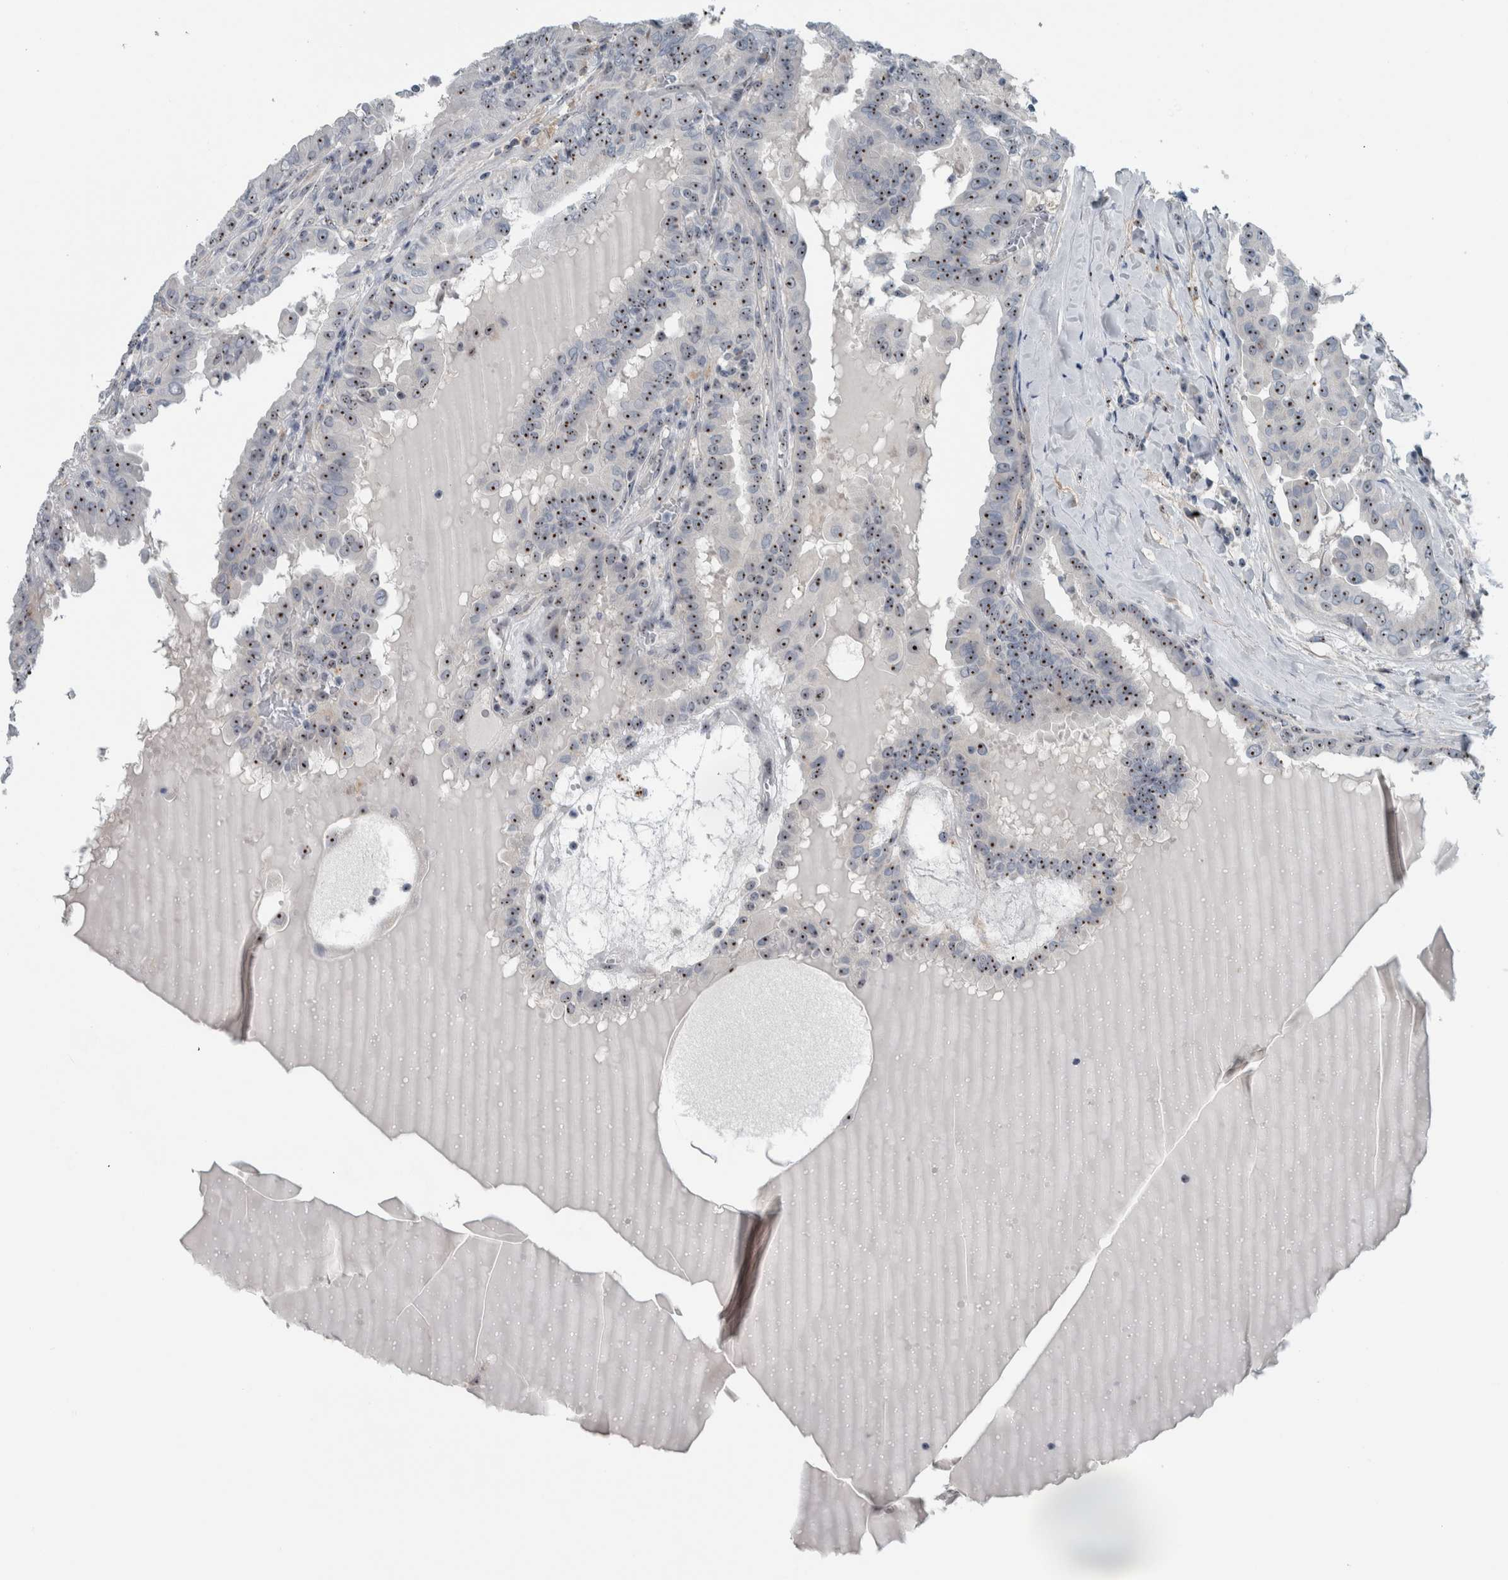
{"staining": {"intensity": "moderate", "quantity": ">75%", "location": "nuclear"}, "tissue": "thyroid cancer", "cell_type": "Tumor cells", "image_type": "cancer", "snomed": [{"axis": "morphology", "description": "Papillary adenocarcinoma, NOS"}, {"axis": "topography", "description": "Thyroid gland"}], "caption": "Immunohistochemical staining of human papillary adenocarcinoma (thyroid) shows medium levels of moderate nuclear positivity in about >75% of tumor cells. (Stains: DAB in brown, nuclei in blue, Microscopy: brightfield microscopy at high magnification).", "gene": "UTP6", "patient": {"sex": "male", "age": 33}}